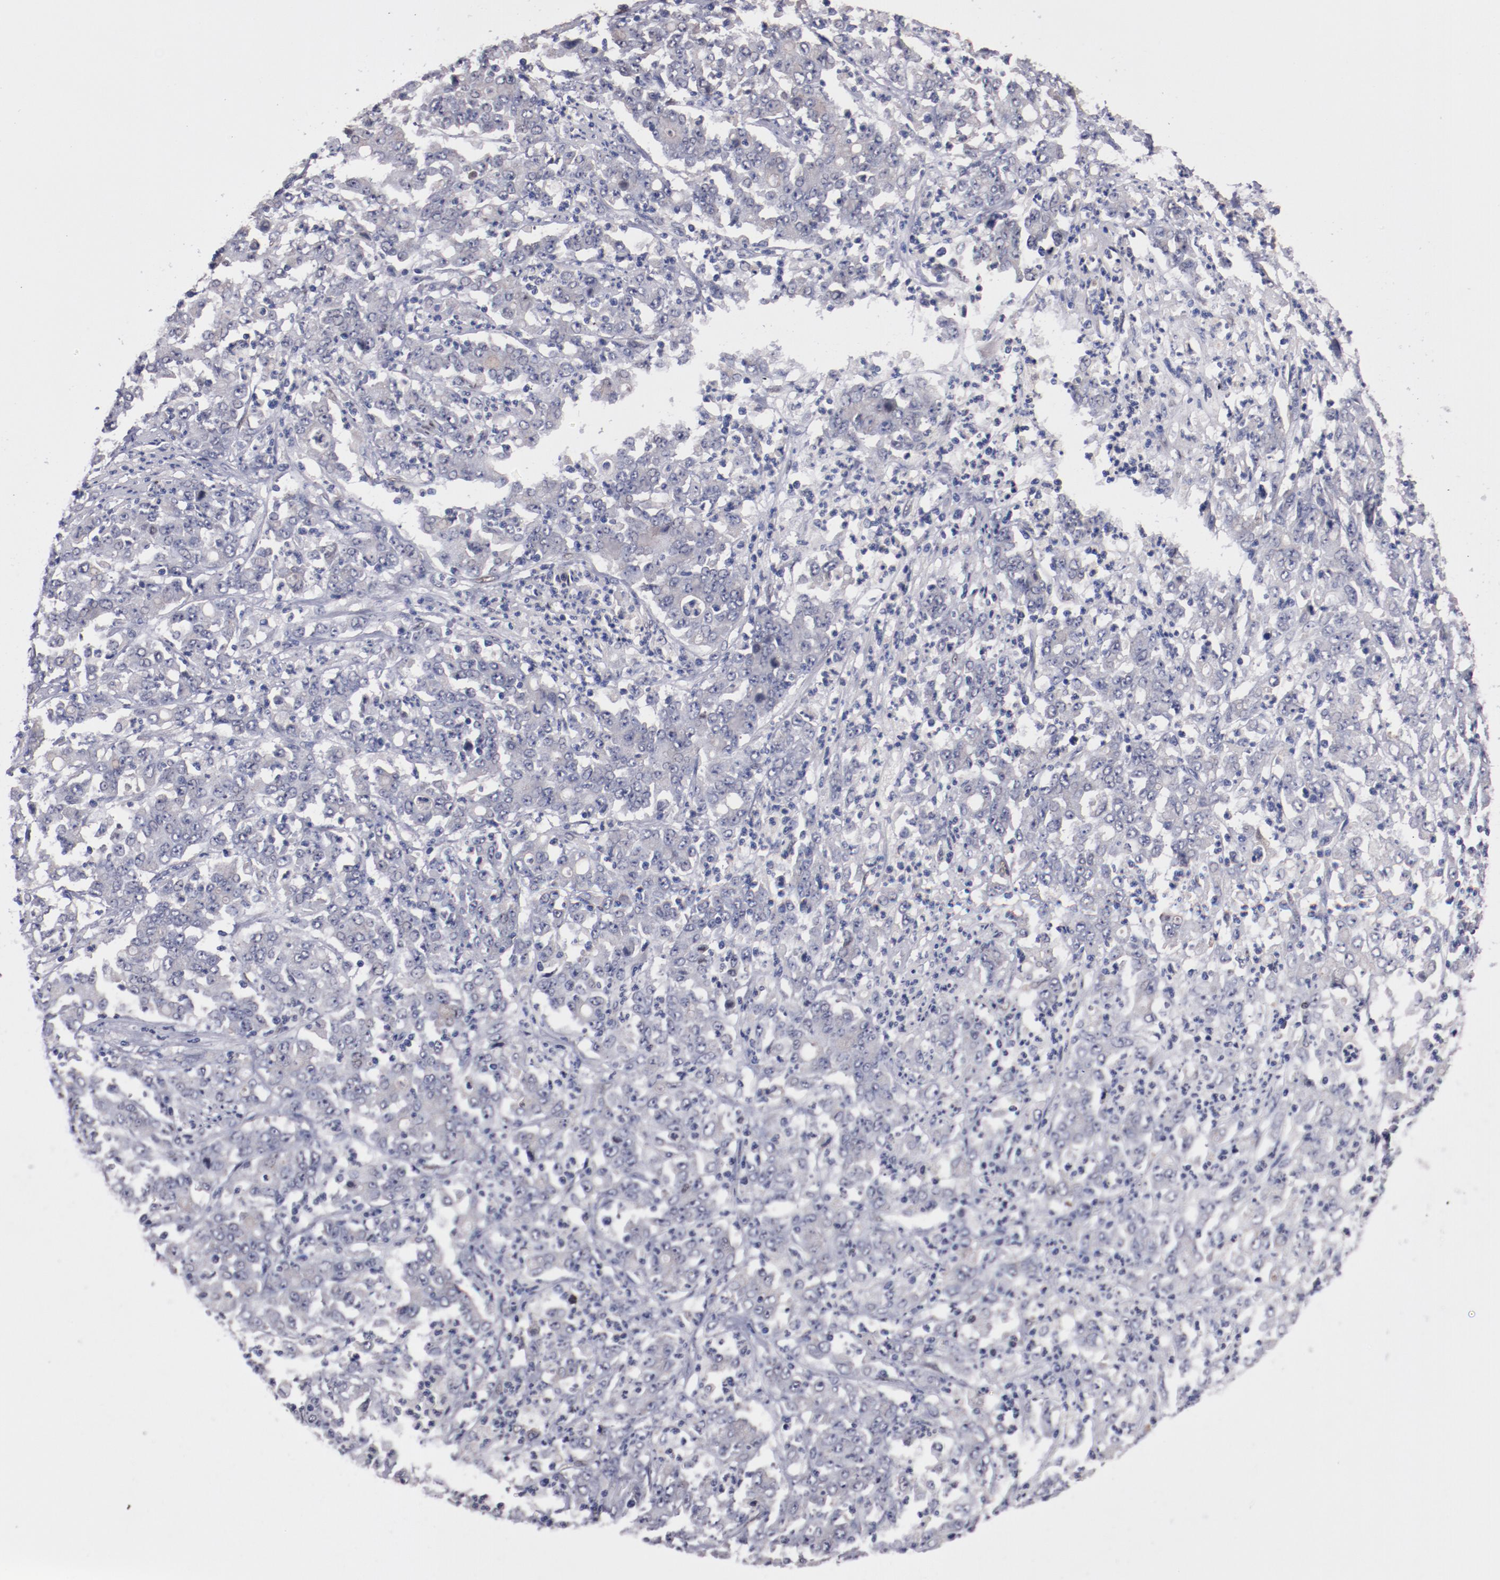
{"staining": {"intensity": "negative", "quantity": "none", "location": "none"}, "tissue": "stomach cancer", "cell_type": "Tumor cells", "image_type": "cancer", "snomed": [{"axis": "morphology", "description": "Adenocarcinoma, NOS"}, {"axis": "topography", "description": "Stomach, lower"}], "caption": "There is no significant expression in tumor cells of stomach cancer.", "gene": "FAM81A", "patient": {"sex": "female", "age": 71}}